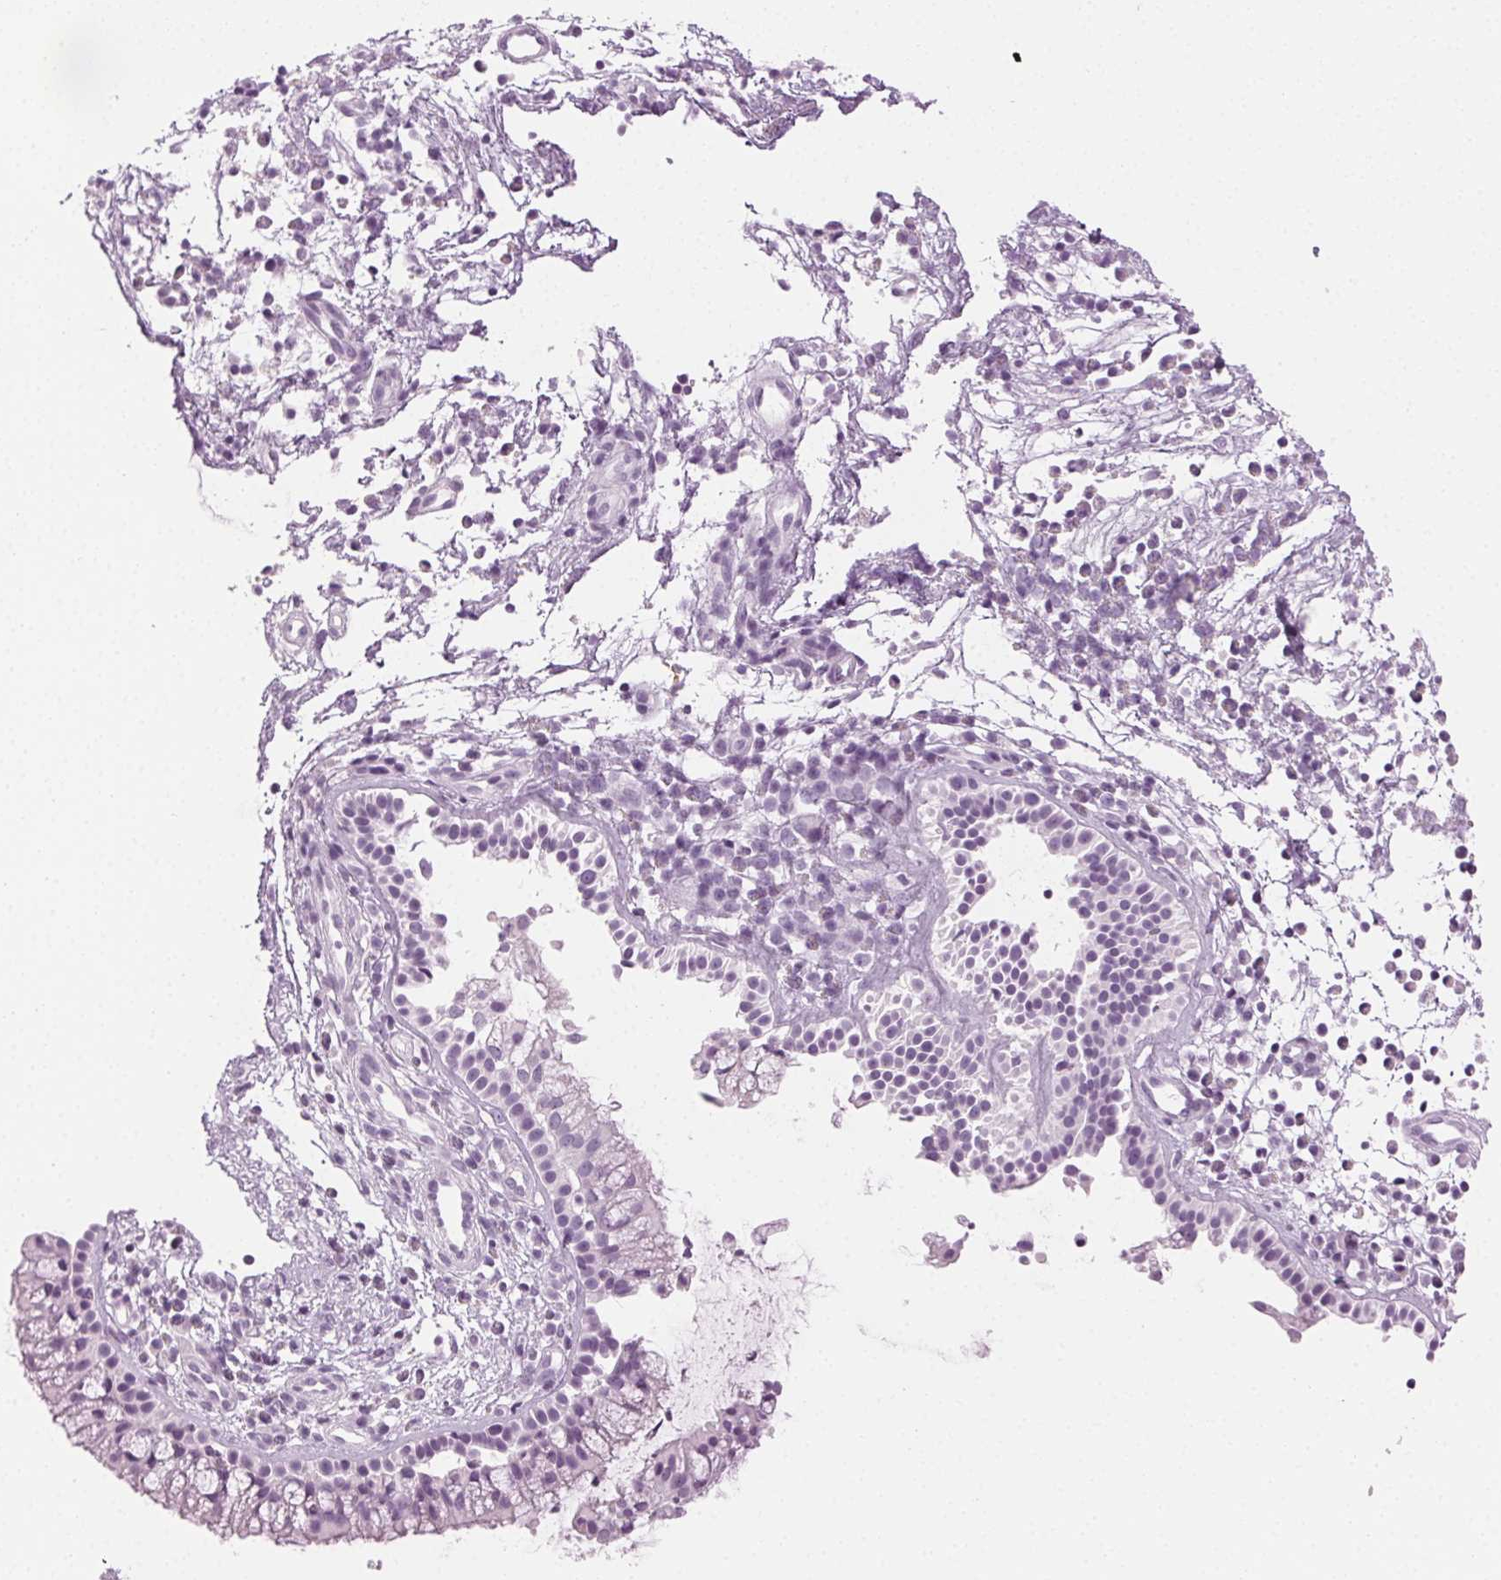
{"staining": {"intensity": "negative", "quantity": "none", "location": "none"}, "tissue": "nasopharynx", "cell_type": "Respiratory epithelial cells", "image_type": "normal", "snomed": [{"axis": "morphology", "description": "Normal tissue, NOS"}, {"axis": "topography", "description": "Nasopharynx"}], "caption": "Immunohistochemical staining of normal human nasopharynx displays no significant positivity in respiratory epithelial cells. The staining is performed using DAB (3,3'-diaminobenzidine) brown chromogen with nuclei counter-stained in using hematoxylin.", "gene": "MPO", "patient": {"sex": "male", "age": 77}}